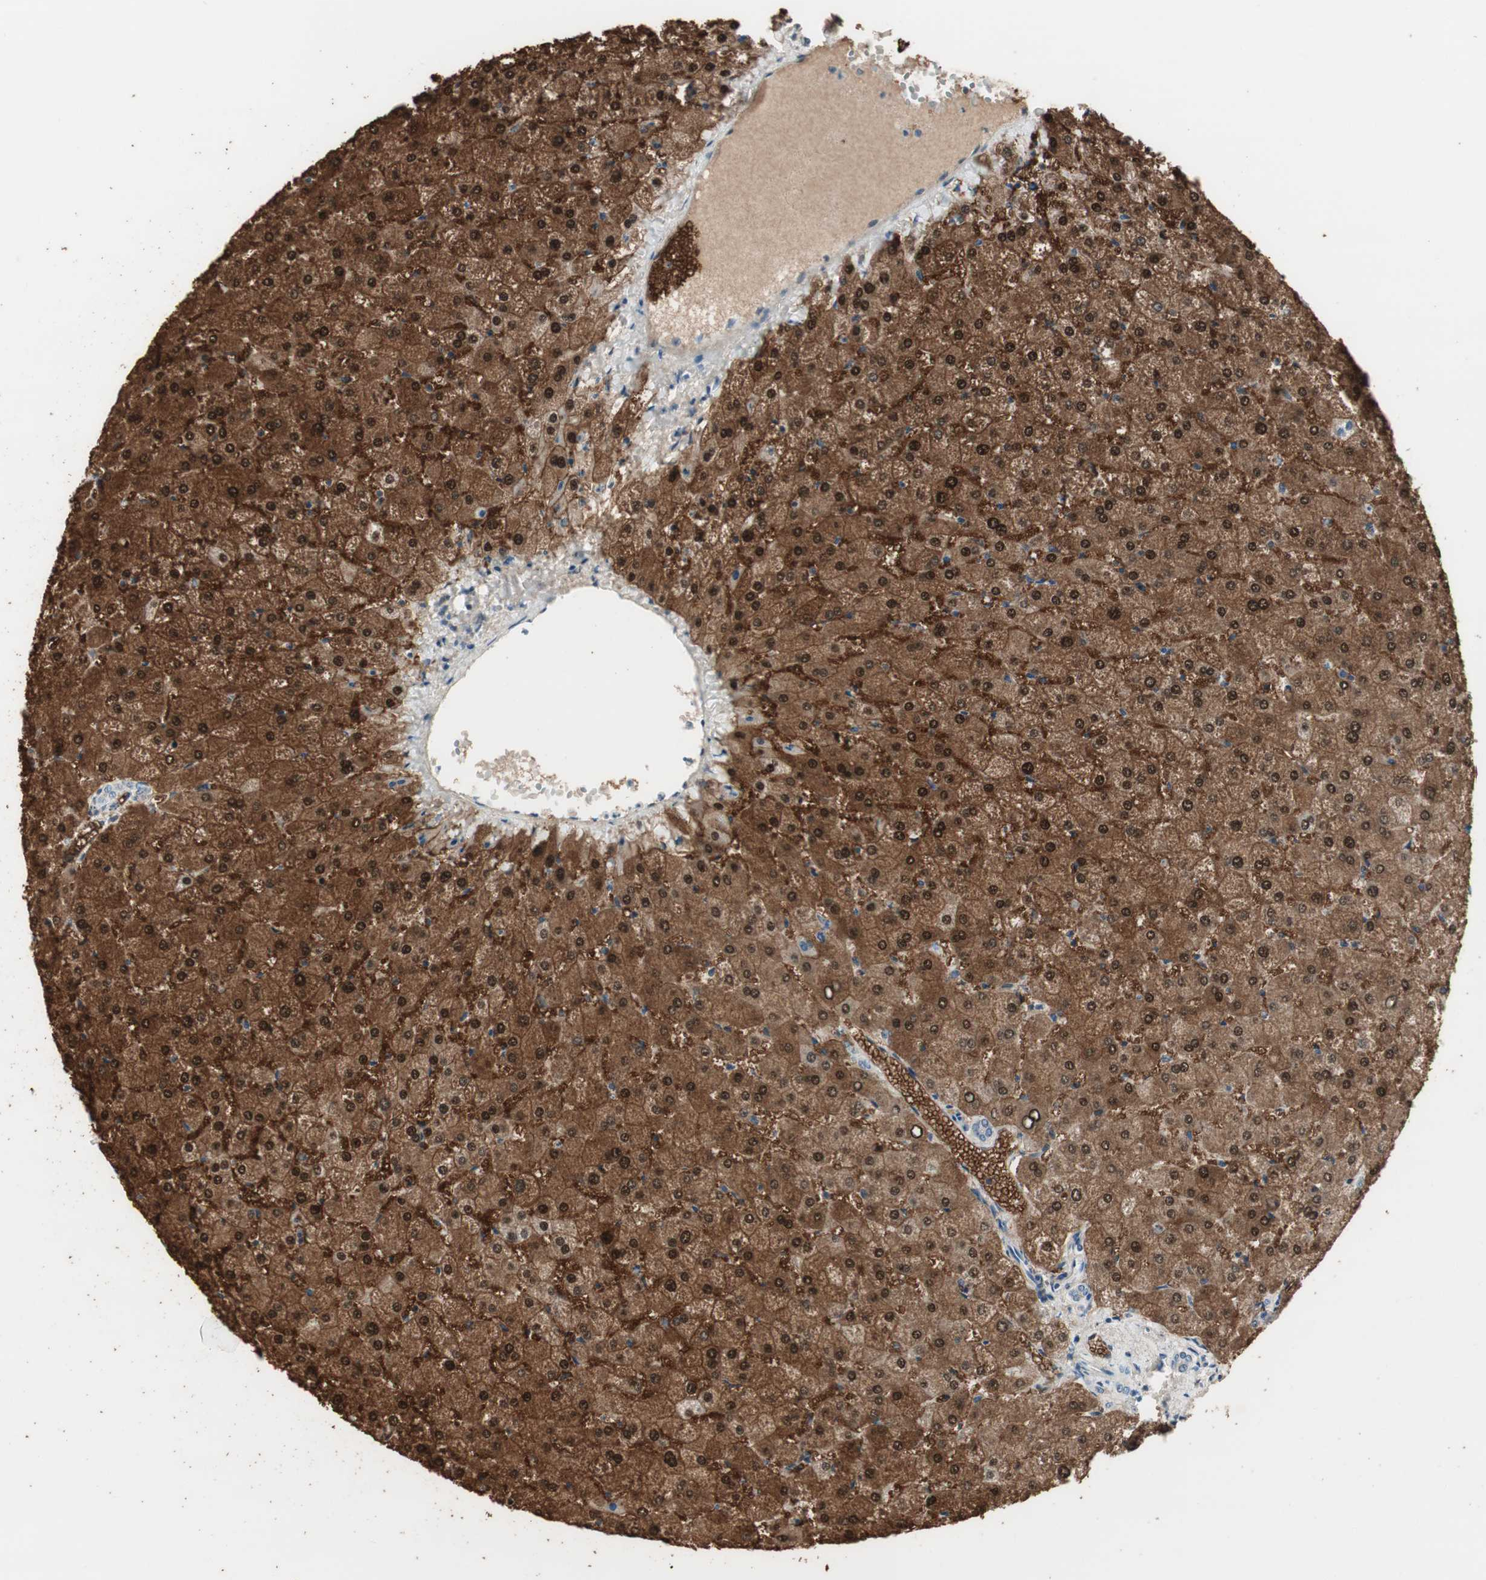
{"staining": {"intensity": "negative", "quantity": "none", "location": "none"}, "tissue": "liver", "cell_type": "Cholangiocytes", "image_type": "normal", "snomed": [{"axis": "morphology", "description": "Normal tissue, NOS"}, {"axis": "topography", "description": "Liver"}], "caption": "DAB (3,3'-diaminobenzidine) immunohistochemical staining of benign liver shows no significant positivity in cholangiocytes.", "gene": "EVA1A", "patient": {"sex": "female", "age": 32}}